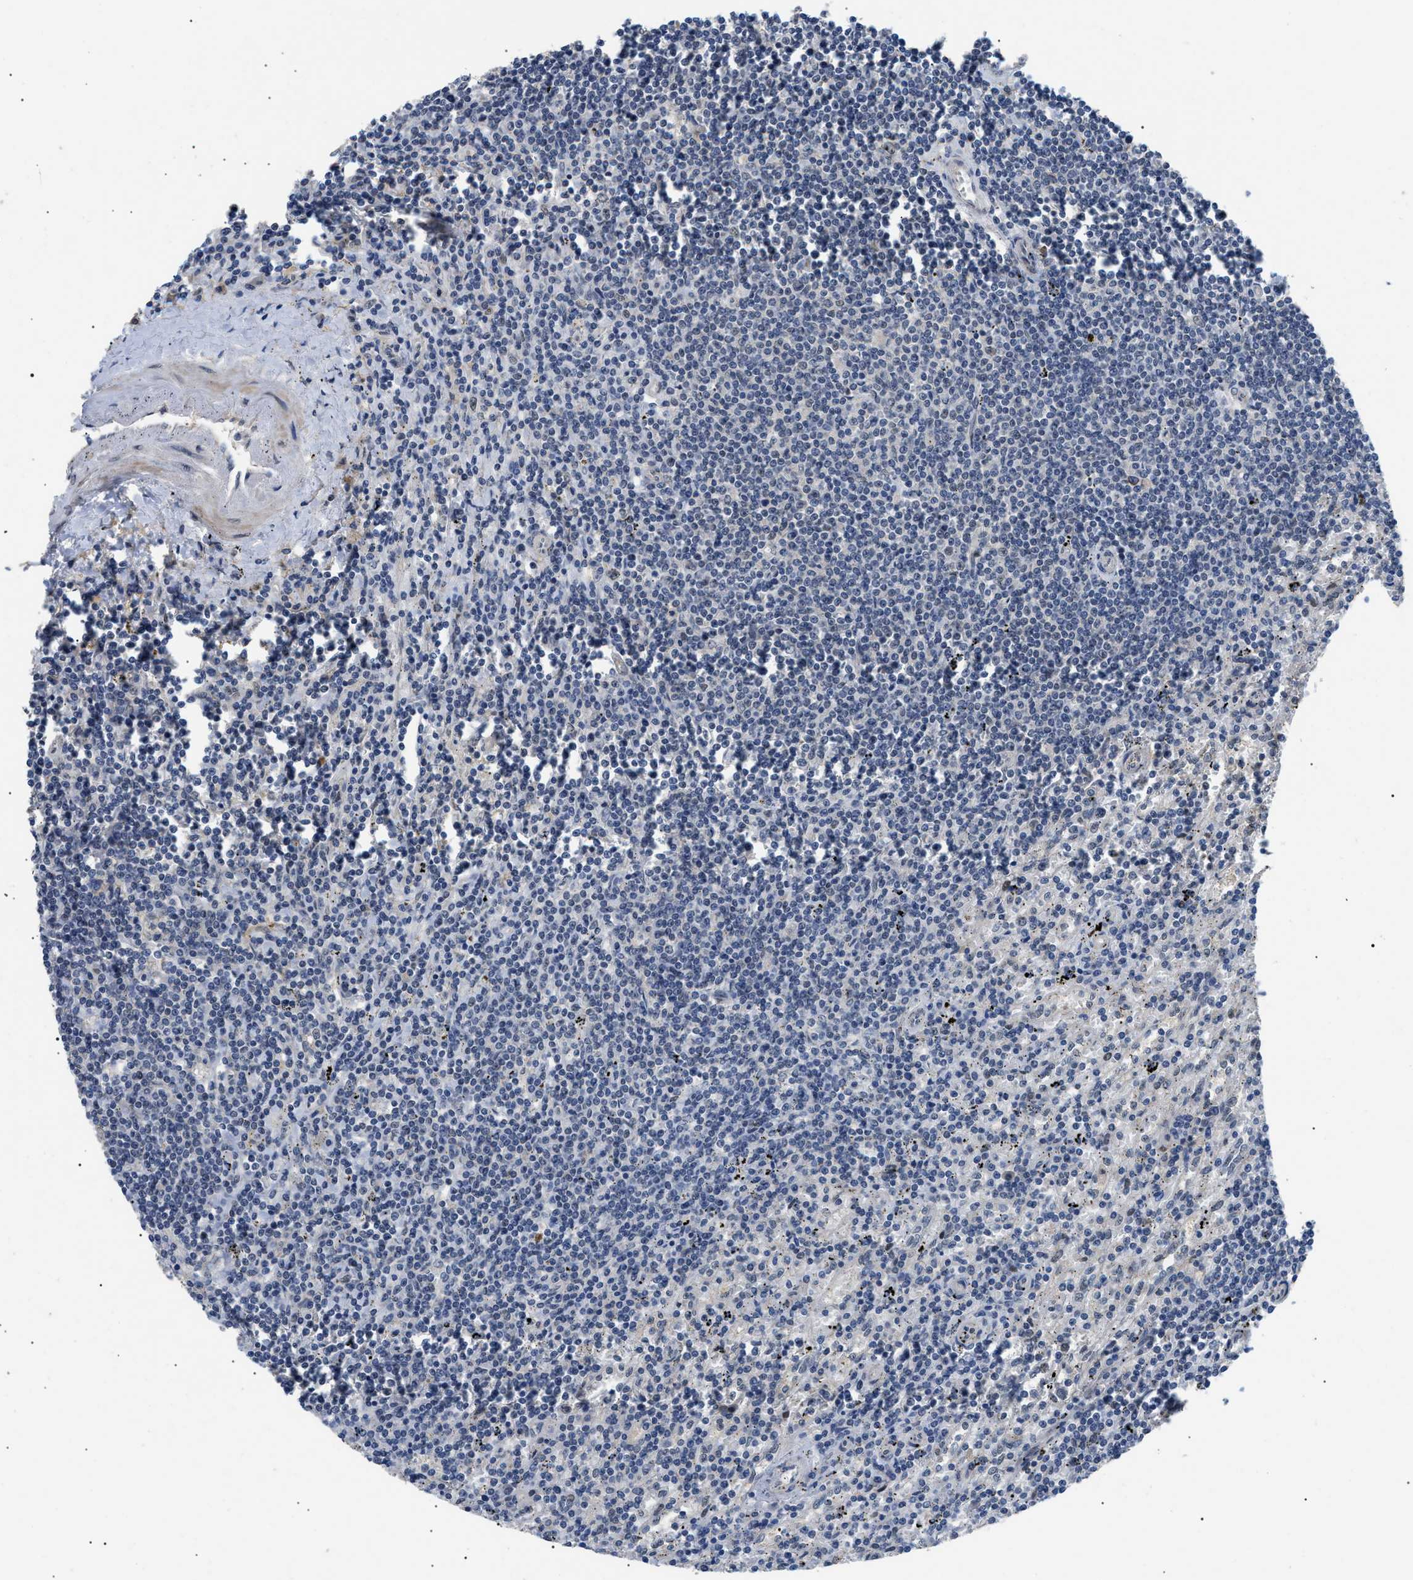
{"staining": {"intensity": "negative", "quantity": "none", "location": "none"}, "tissue": "lymphoma", "cell_type": "Tumor cells", "image_type": "cancer", "snomed": [{"axis": "morphology", "description": "Malignant lymphoma, non-Hodgkin's type, Low grade"}, {"axis": "topography", "description": "Spleen"}], "caption": "Malignant lymphoma, non-Hodgkin's type (low-grade) was stained to show a protein in brown. There is no significant positivity in tumor cells. Nuclei are stained in blue.", "gene": "CRCP", "patient": {"sex": "male", "age": 76}}